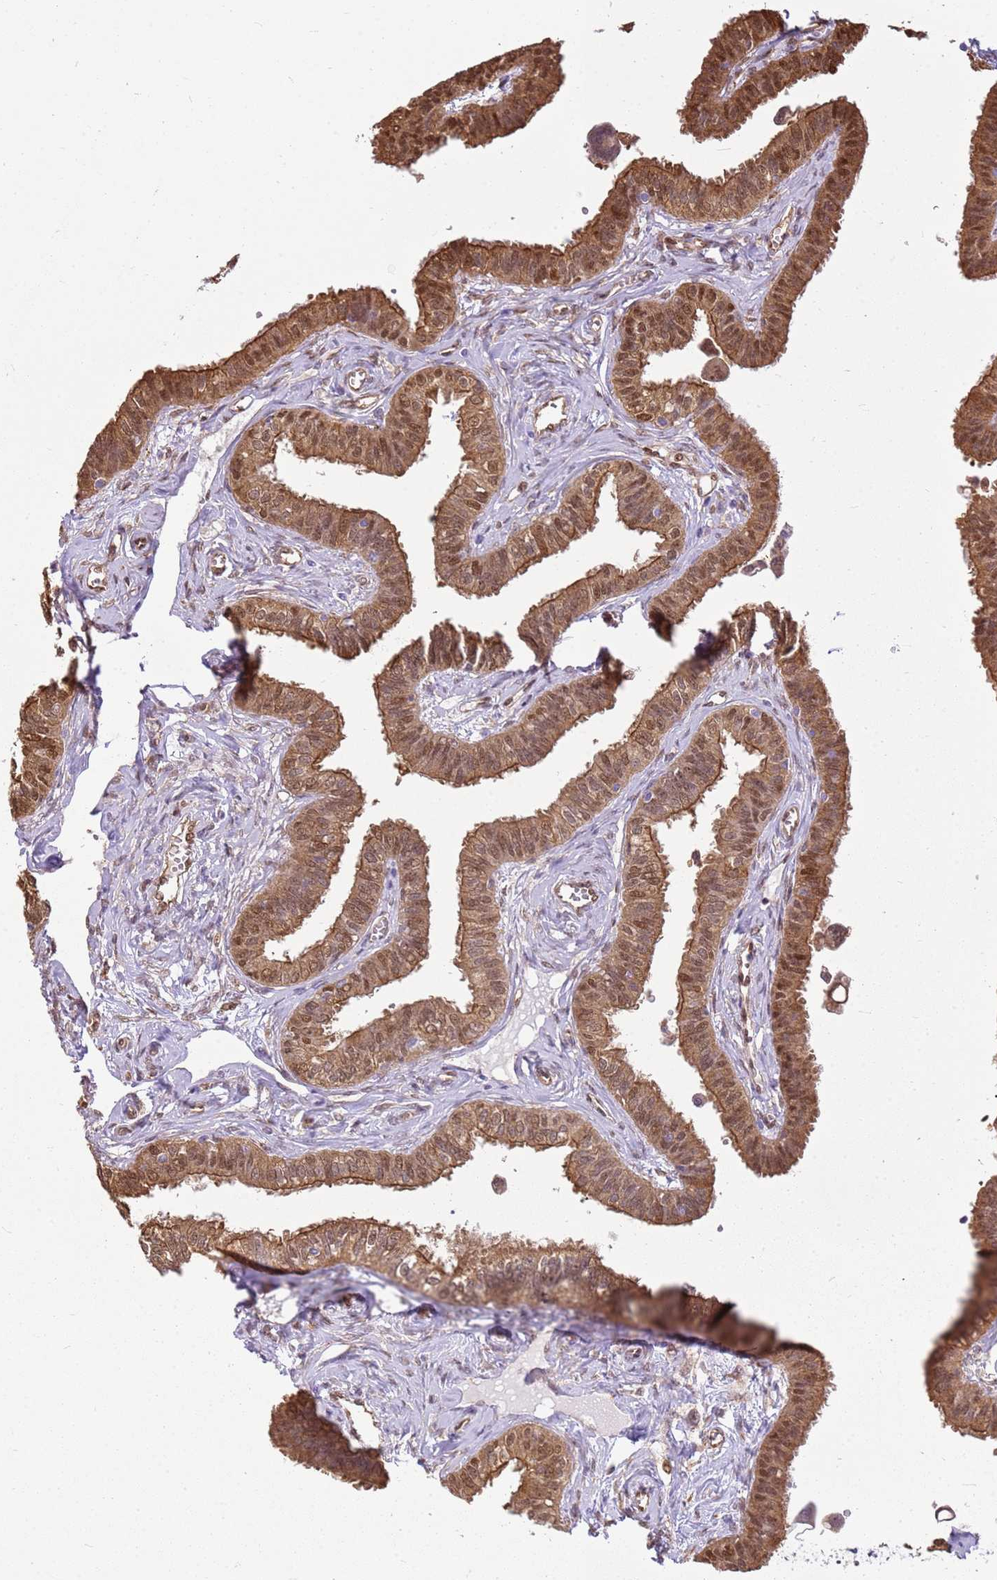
{"staining": {"intensity": "moderate", "quantity": ">75%", "location": "cytoplasmic/membranous,nuclear"}, "tissue": "fallopian tube", "cell_type": "Glandular cells", "image_type": "normal", "snomed": [{"axis": "morphology", "description": "Normal tissue, NOS"}, {"axis": "morphology", "description": "Carcinoma, NOS"}, {"axis": "topography", "description": "Fallopian tube"}, {"axis": "topography", "description": "Ovary"}], "caption": "Immunohistochemistry (DAB) staining of normal human fallopian tube demonstrates moderate cytoplasmic/membranous,nuclear protein positivity in approximately >75% of glandular cells.", "gene": "YWHAE", "patient": {"sex": "female", "age": 59}}